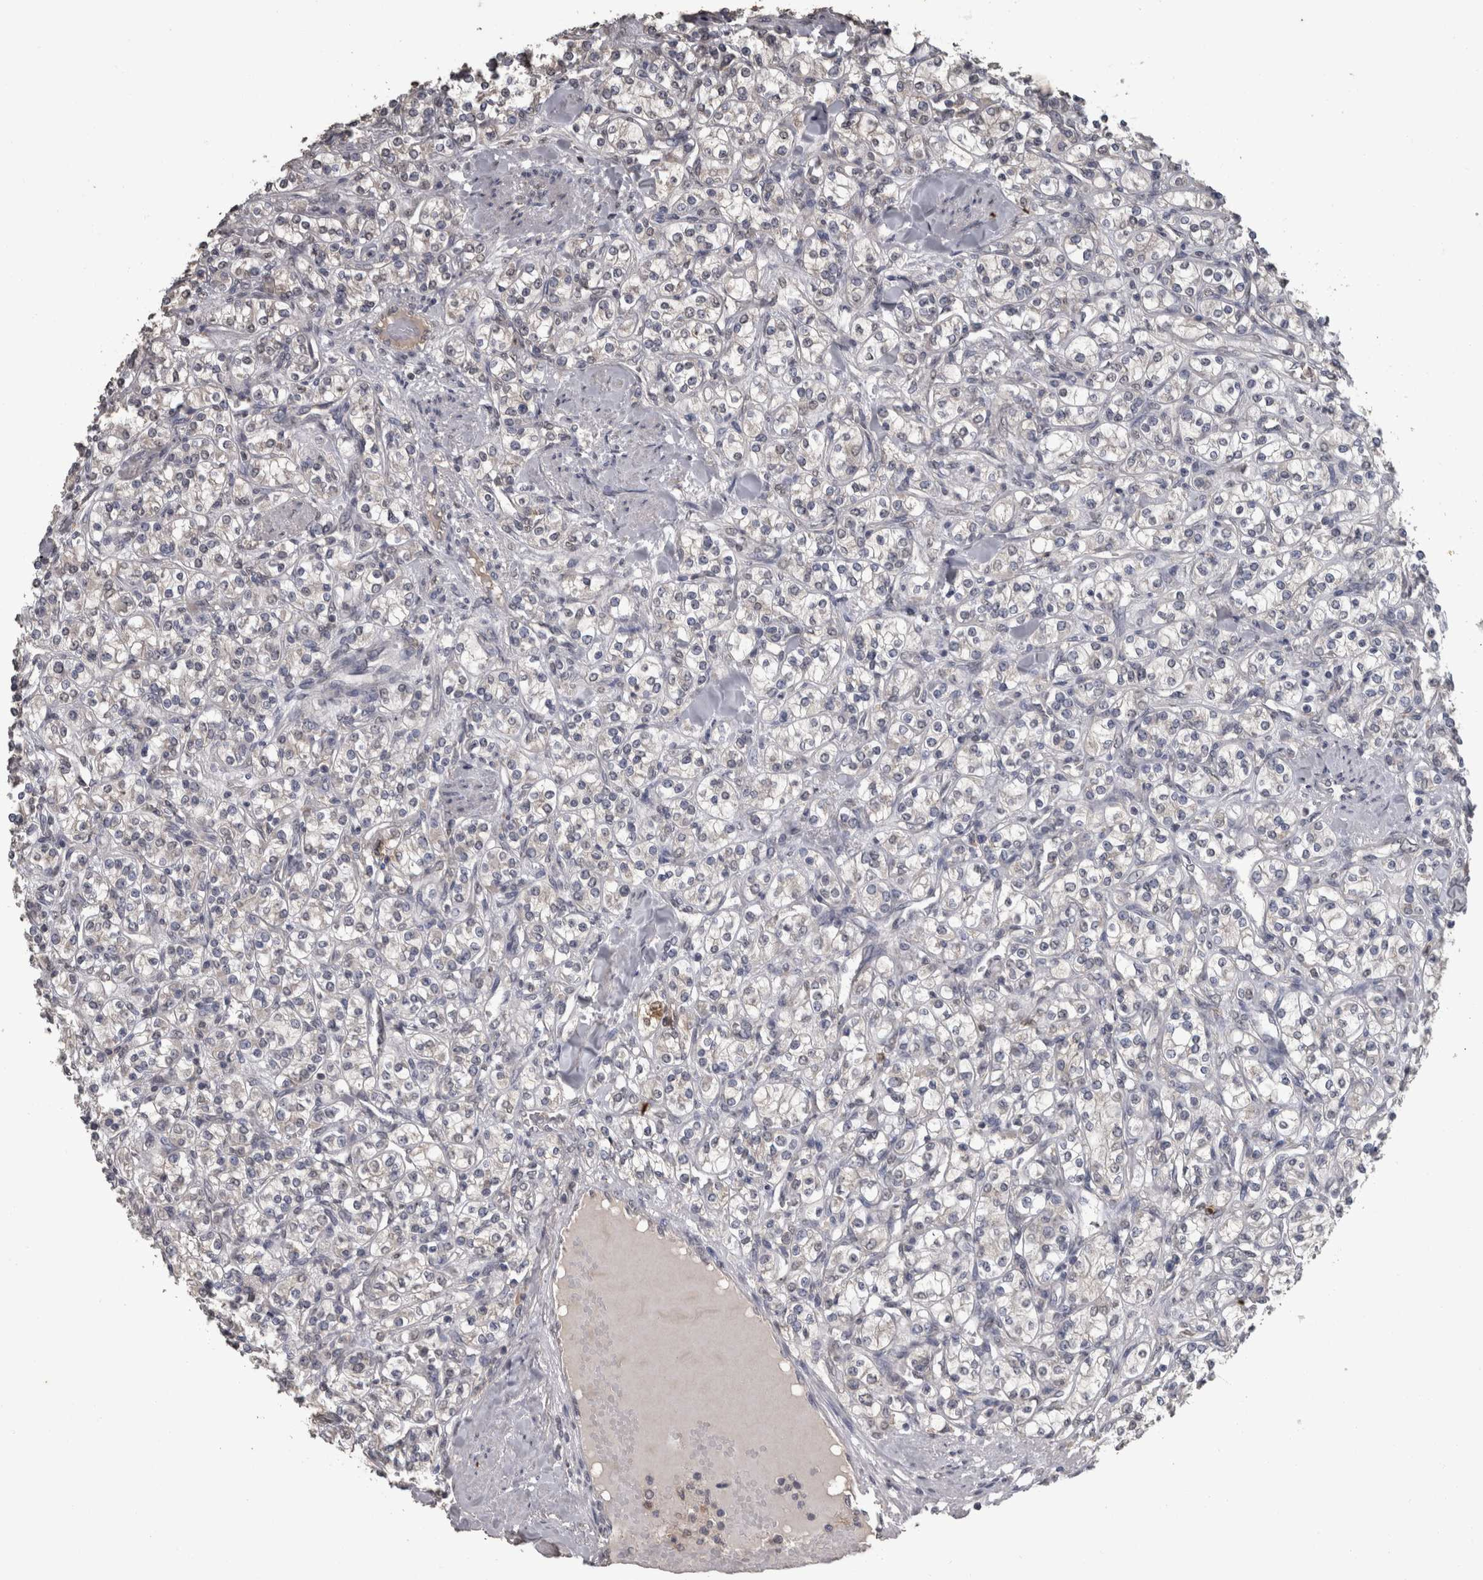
{"staining": {"intensity": "negative", "quantity": "none", "location": "none"}, "tissue": "renal cancer", "cell_type": "Tumor cells", "image_type": "cancer", "snomed": [{"axis": "morphology", "description": "Adenocarcinoma, NOS"}, {"axis": "topography", "description": "Kidney"}], "caption": "A photomicrograph of renal cancer (adenocarcinoma) stained for a protein shows no brown staining in tumor cells. (Brightfield microscopy of DAB (3,3'-diaminobenzidine) immunohistochemistry (IHC) at high magnification).", "gene": "PIK3AP1", "patient": {"sex": "male", "age": 77}}